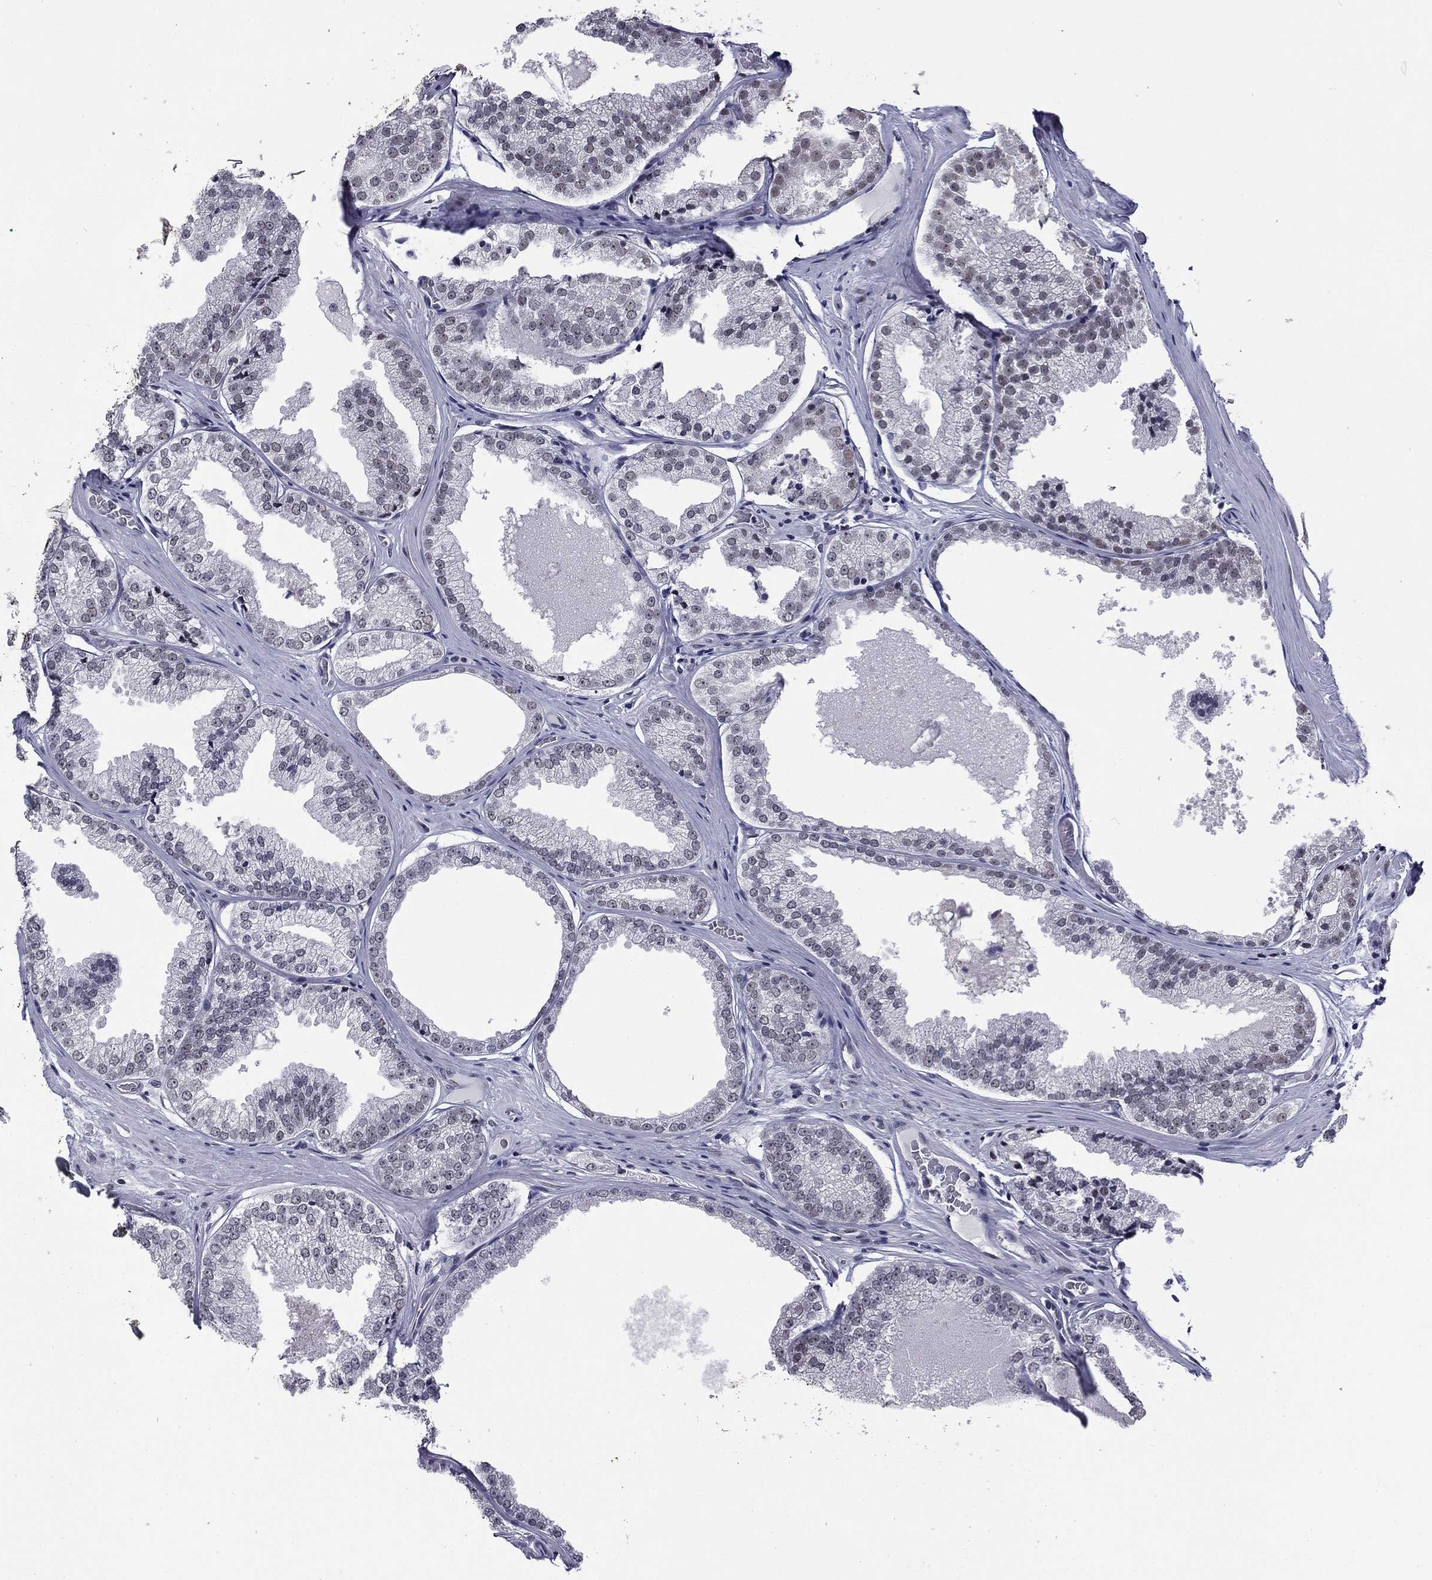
{"staining": {"intensity": "negative", "quantity": "none", "location": "none"}, "tissue": "prostate cancer", "cell_type": "Tumor cells", "image_type": "cancer", "snomed": [{"axis": "morphology", "description": "Adenocarcinoma, Low grade"}, {"axis": "topography", "description": "Prostate"}], "caption": "Histopathology image shows no significant protein expression in tumor cells of low-grade adenocarcinoma (prostate).", "gene": "ETV5", "patient": {"sex": "male", "age": 68}}